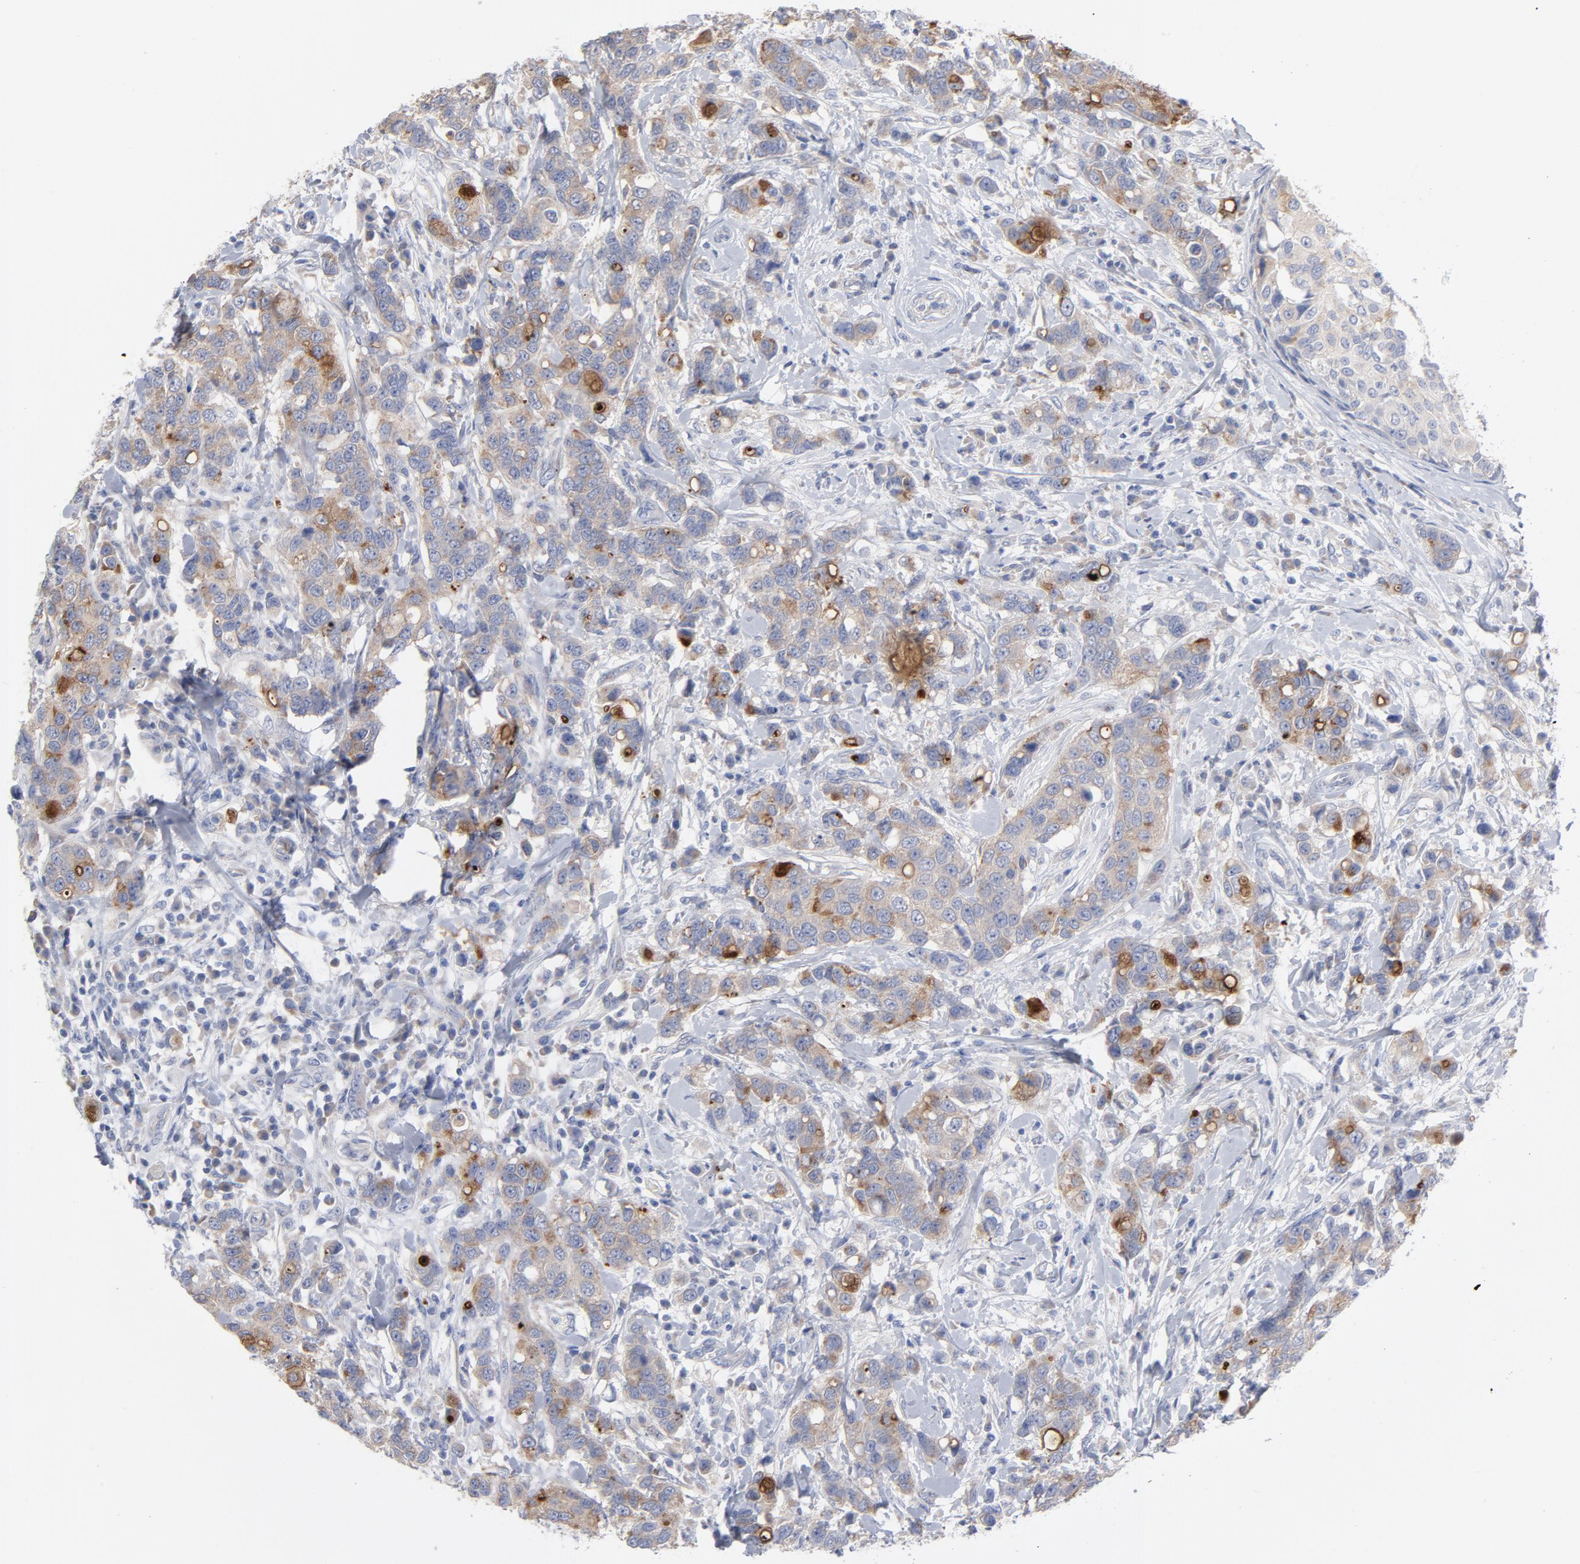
{"staining": {"intensity": "moderate", "quantity": ">75%", "location": "cytoplasmic/membranous"}, "tissue": "breast cancer", "cell_type": "Tumor cells", "image_type": "cancer", "snomed": [{"axis": "morphology", "description": "Duct carcinoma"}, {"axis": "topography", "description": "Breast"}], "caption": "A histopathology image showing moderate cytoplasmic/membranous expression in about >75% of tumor cells in invasive ductal carcinoma (breast), as visualized by brown immunohistochemical staining.", "gene": "CPE", "patient": {"sex": "female", "age": 27}}